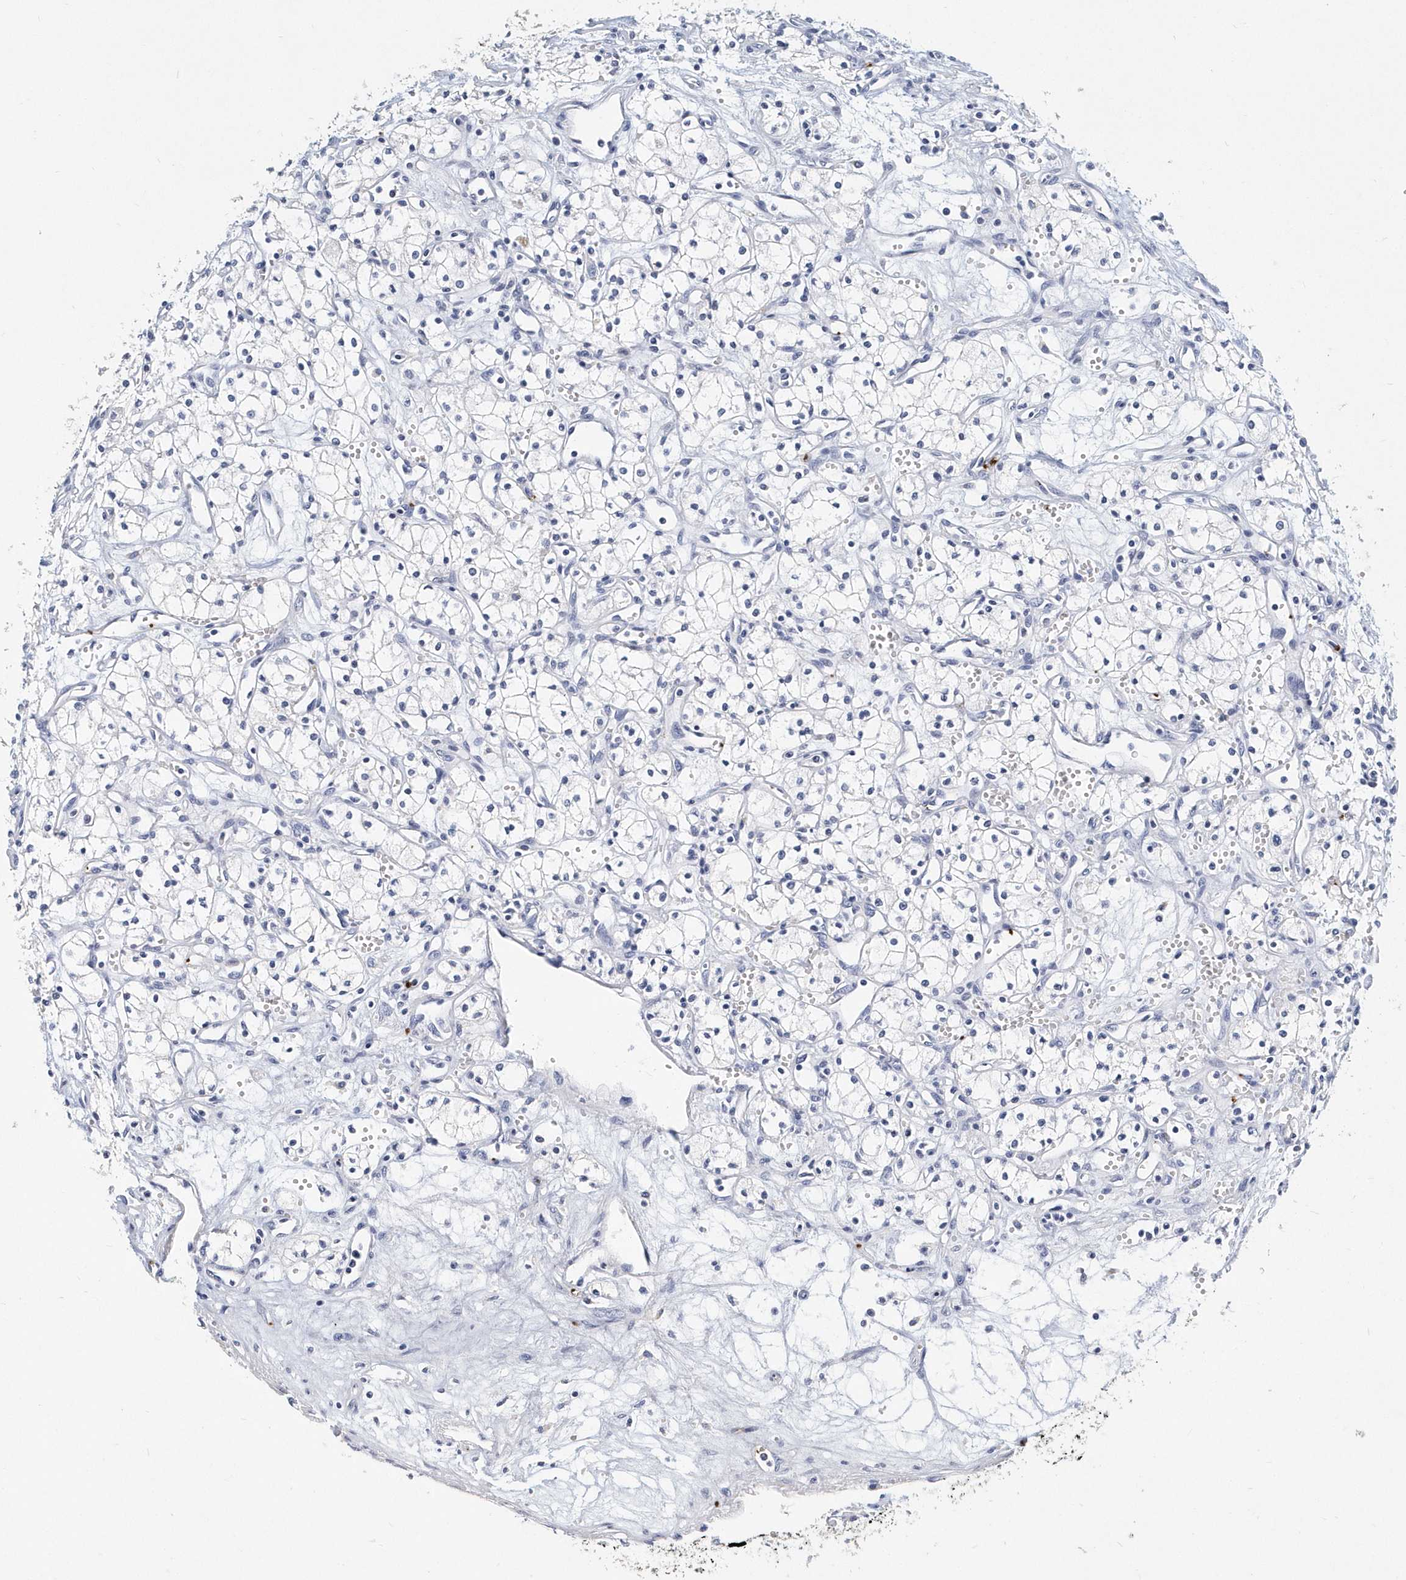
{"staining": {"intensity": "negative", "quantity": "none", "location": "none"}, "tissue": "renal cancer", "cell_type": "Tumor cells", "image_type": "cancer", "snomed": [{"axis": "morphology", "description": "Adenocarcinoma, NOS"}, {"axis": "topography", "description": "Kidney"}], "caption": "IHC micrograph of neoplastic tissue: human renal adenocarcinoma stained with DAB (3,3'-diaminobenzidine) demonstrates no significant protein staining in tumor cells. Brightfield microscopy of IHC stained with DAB (brown) and hematoxylin (blue), captured at high magnification.", "gene": "ITGA2B", "patient": {"sex": "male", "age": 59}}